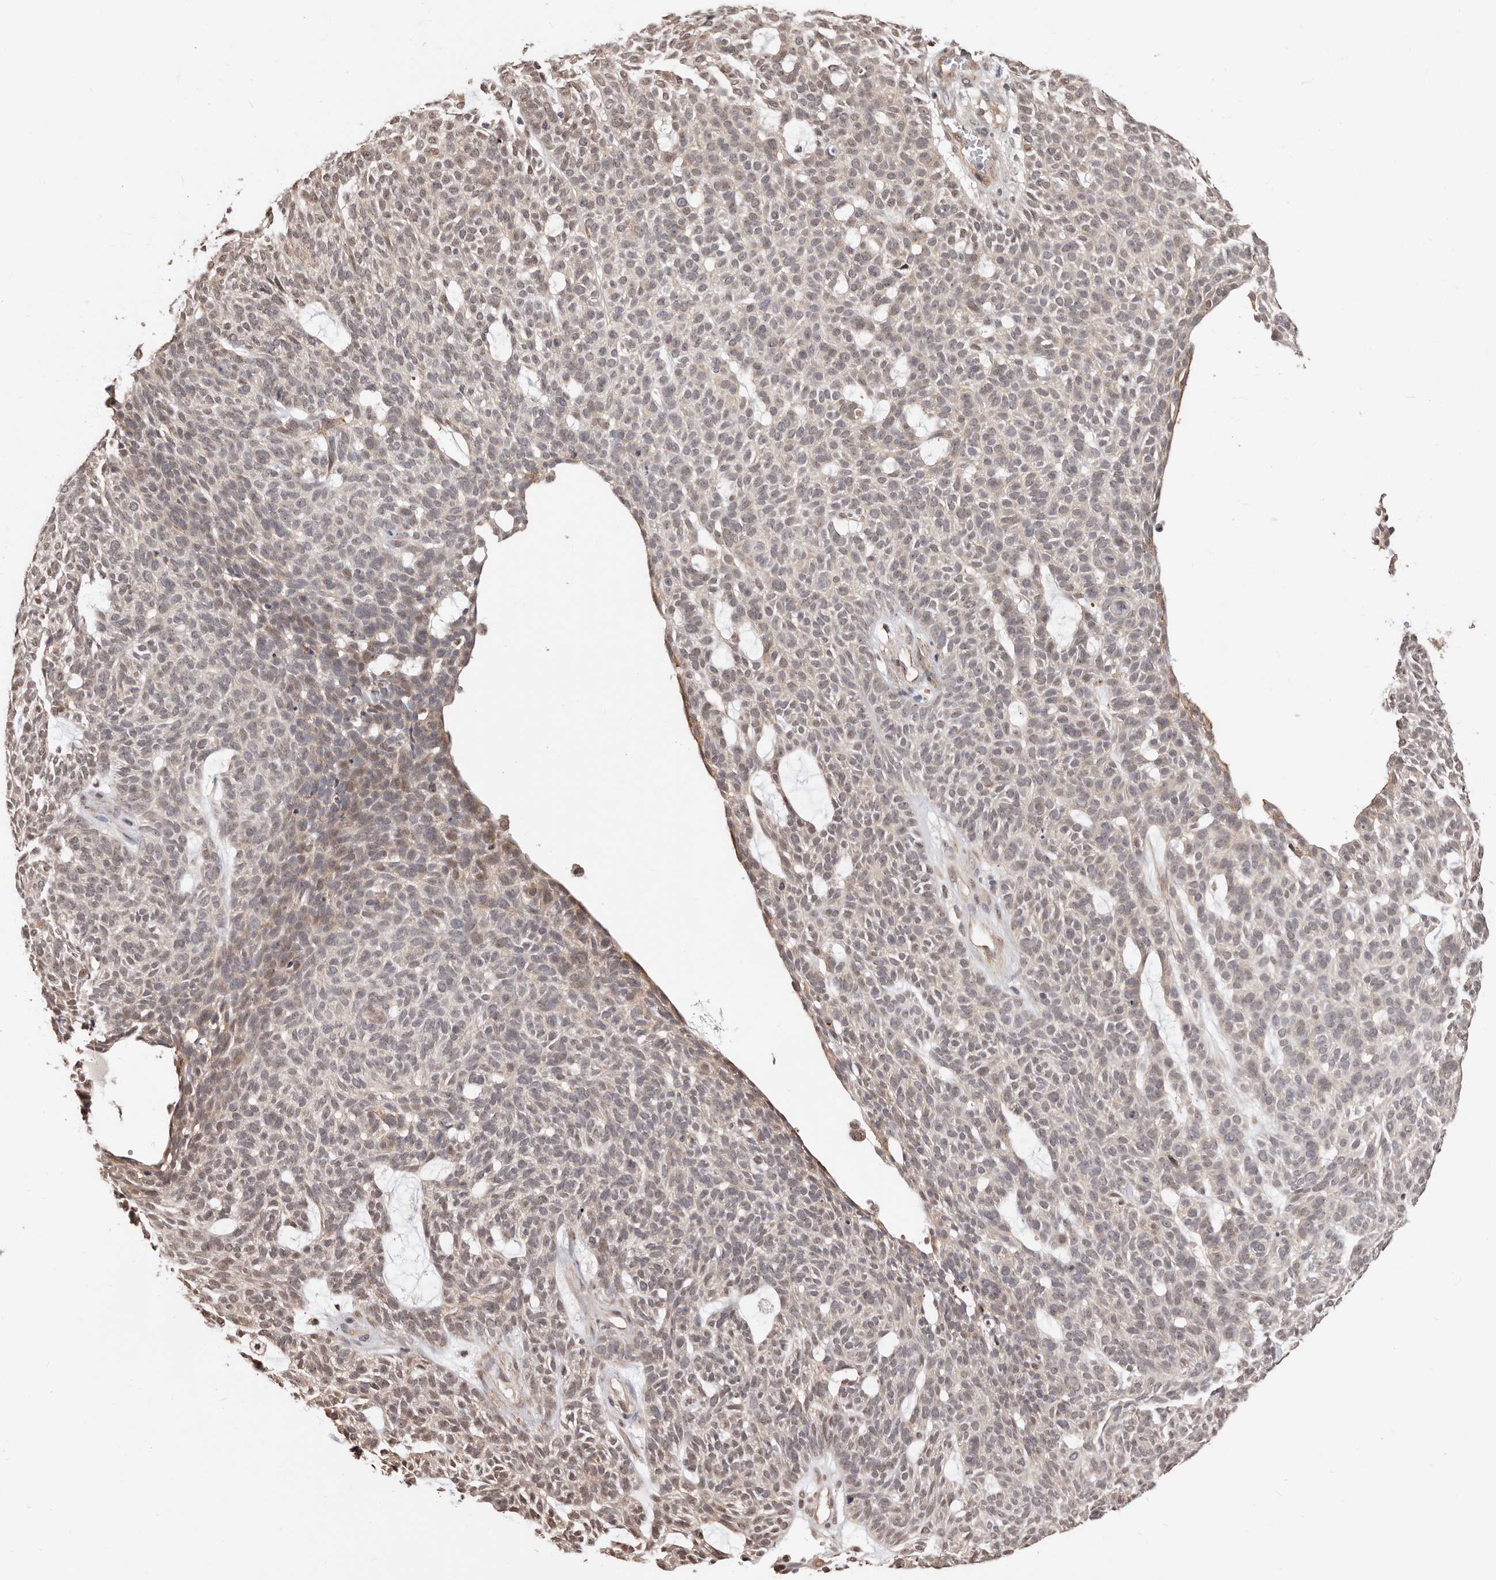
{"staining": {"intensity": "negative", "quantity": "none", "location": "none"}, "tissue": "skin cancer", "cell_type": "Tumor cells", "image_type": "cancer", "snomed": [{"axis": "morphology", "description": "Squamous cell carcinoma, NOS"}, {"axis": "topography", "description": "Skin"}], "caption": "DAB immunohistochemical staining of squamous cell carcinoma (skin) displays no significant positivity in tumor cells.", "gene": "TRIP13", "patient": {"sex": "female", "age": 90}}